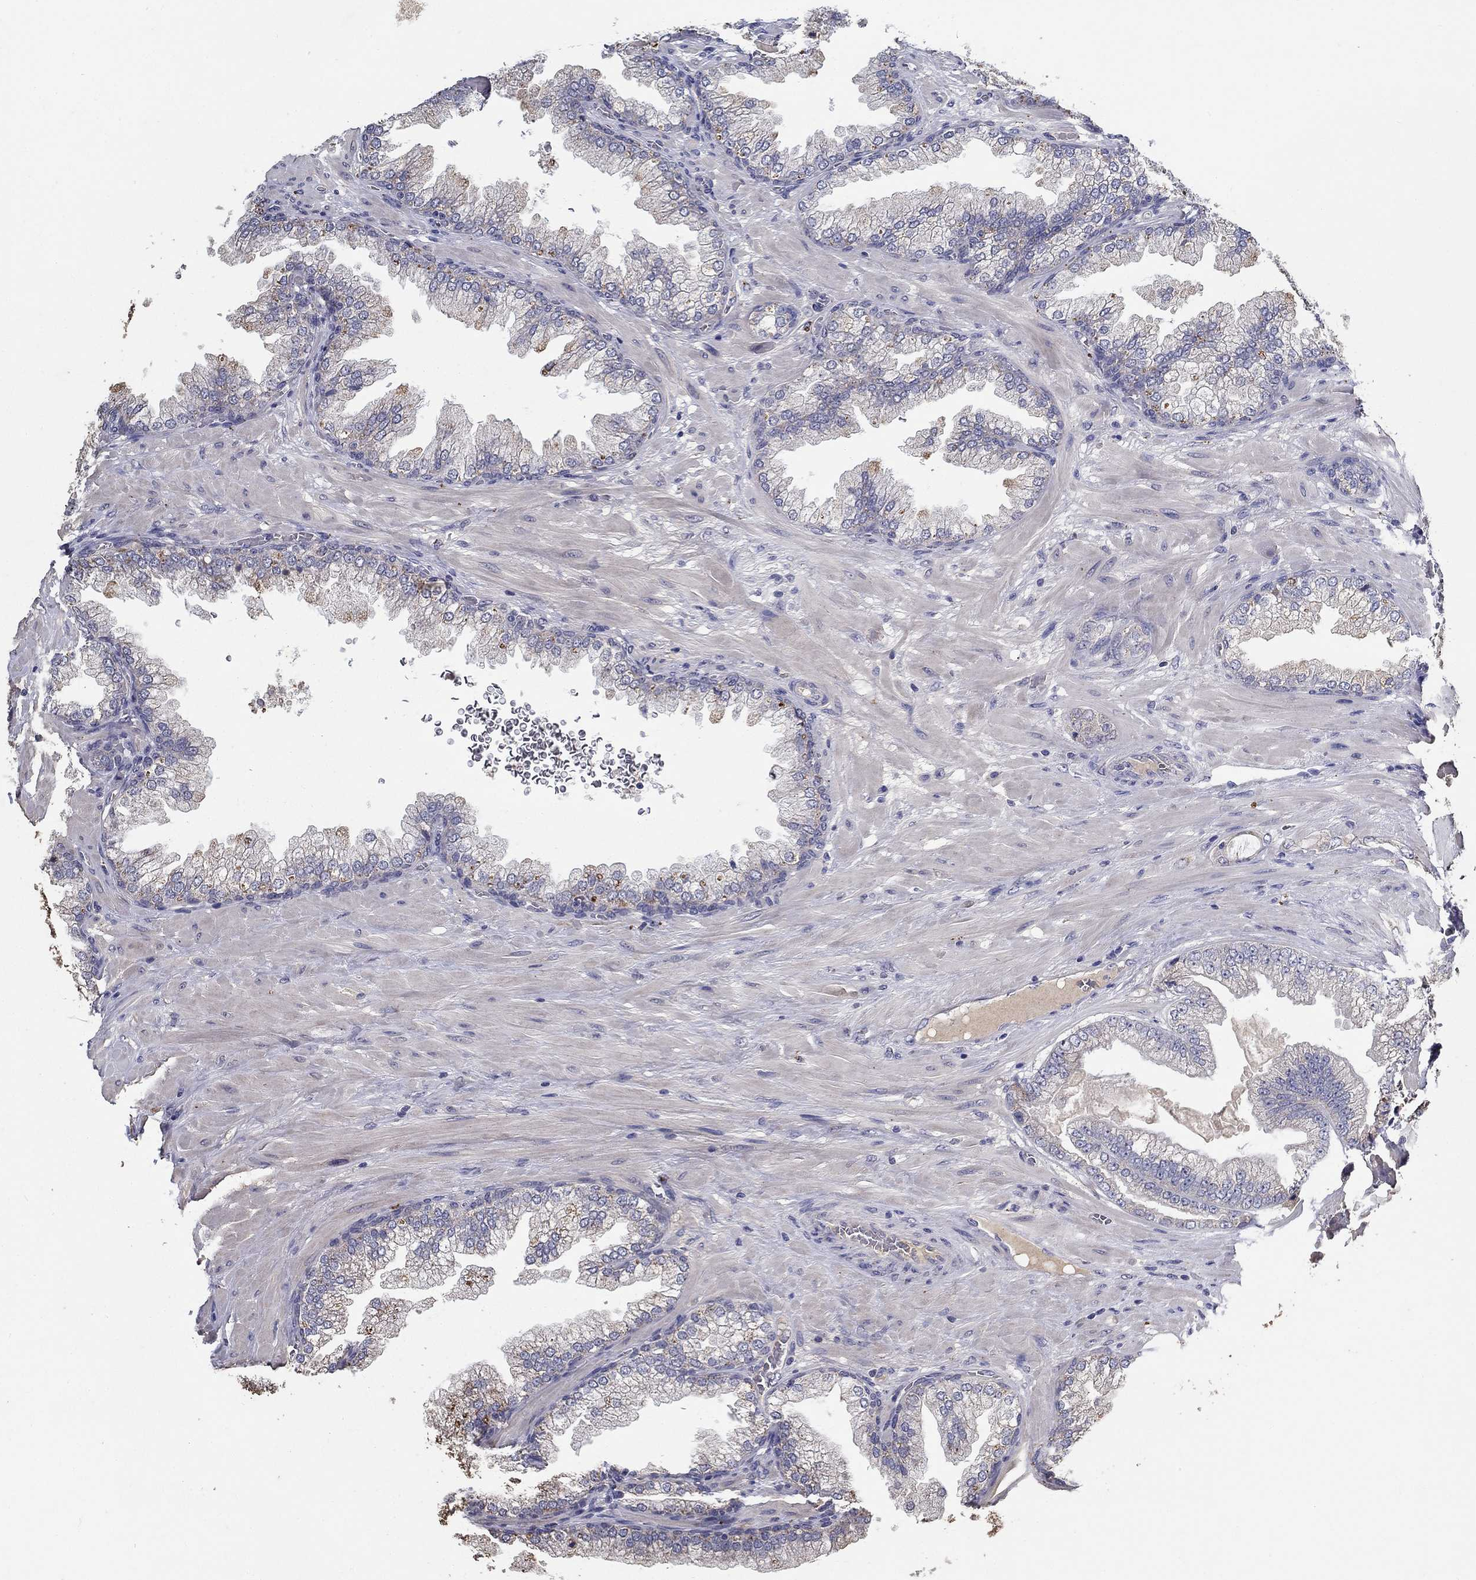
{"staining": {"intensity": "negative", "quantity": "none", "location": "none"}, "tissue": "prostate cancer", "cell_type": "Tumor cells", "image_type": "cancer", "snomed": [{"axis": "morphology", "description": "Adenocarcinoma, Low grade"}, {"axis": "topography", "description": "Prostate"}], "caption": "The IHC micrograph has no significant staining in tumor cells of prostate low-grade adenocarcinoma tissue.", "gene": "PROZ", "patient": {"sex": "male", "age": 57}}